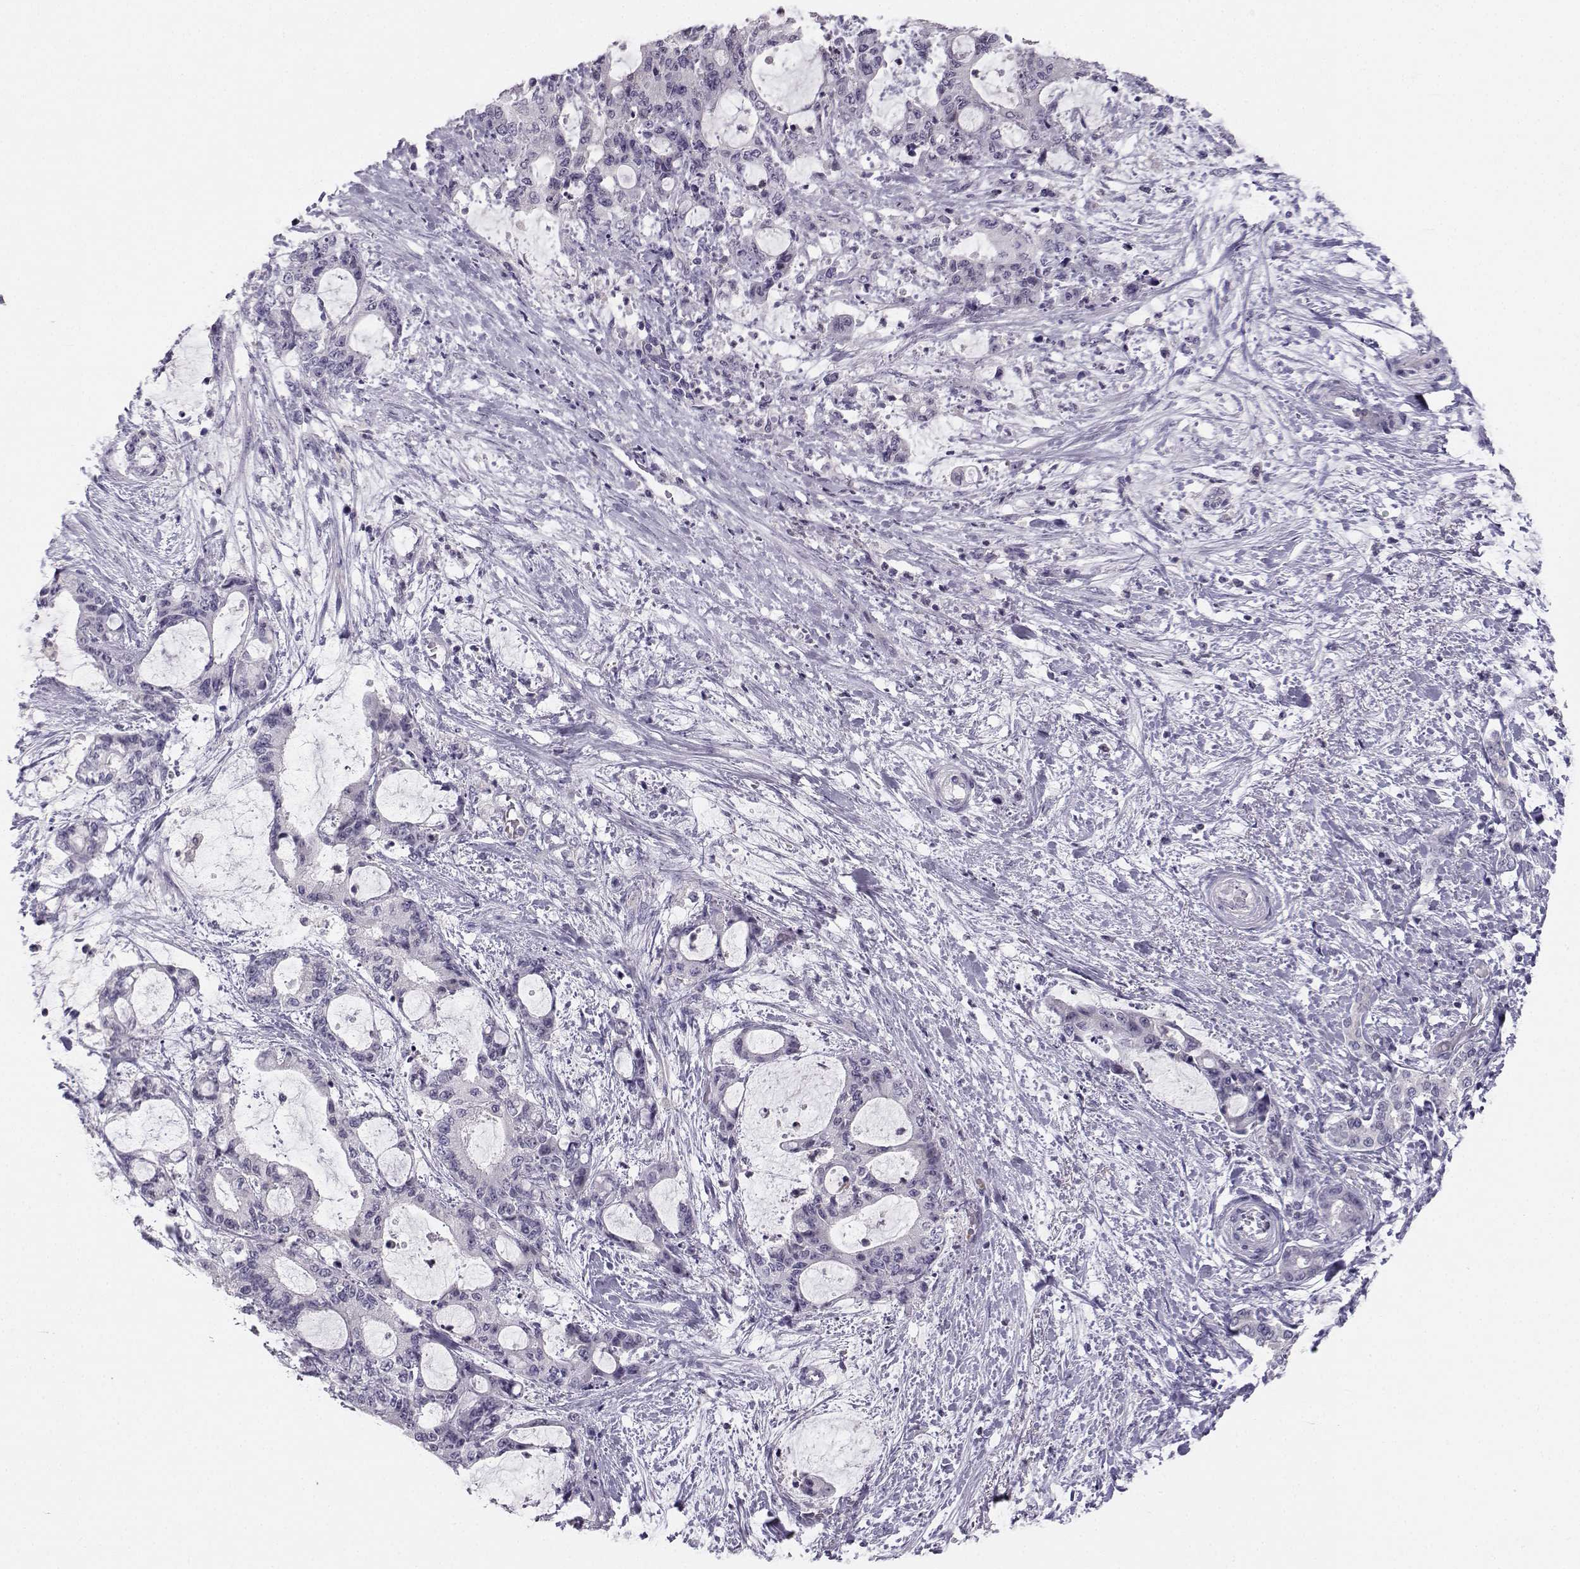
{"staining": {"intensity": "negative", "quantity": "none", "location": "none"}, "tissue": "liver cancer", "cell_type": "Tumor cells", "image_type": "cancer", "snomed": [{"axis": "morphology", "description": "Normal tissue, NOS"}, {"axis": "morphology", "description": "Cholangiocarcinoma"}, {"axis": "topography", "description": "Liver"}, {"axis": "topography", "description": "Peripheral nerve tissue"}], "caption": "This is a micrograph of immunohistochemistry staining of liver cancer (cholangiocarcinoma), which shows no positivity in tumor cells.", "gene": "MROH7", "patient": {"sex": "female", "age": 73}}